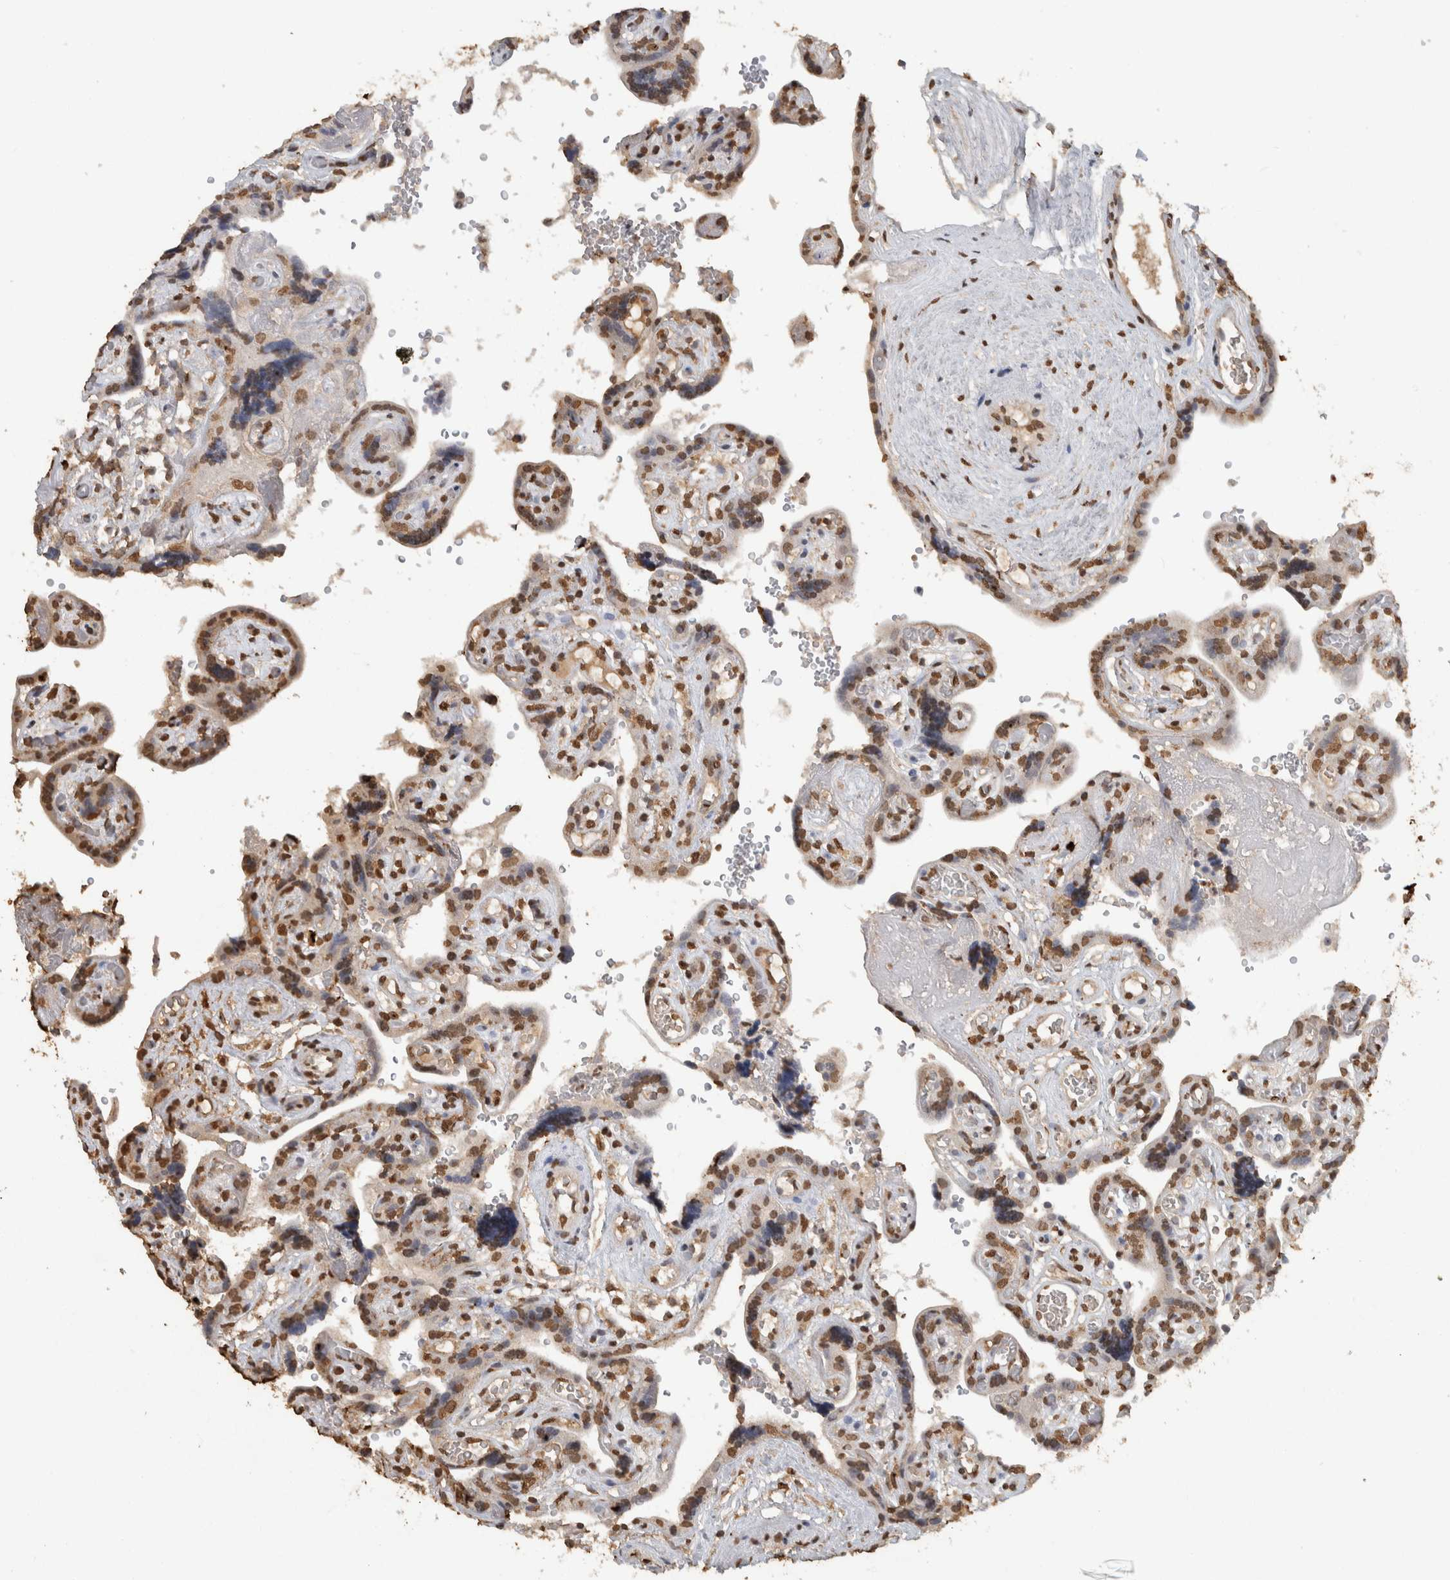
{"staining": {"intensity": "strong", "quantity": ">75%", "location": "nuclear"}, "tissue": "placenta", "cell_type": "Decidual cells", "image_type": "normal", "snomed": [{"axis": "morphology", "description": "Normal tissue, NOS"}, {"axis": "topography", "description": "Placenta"}], "caption": "This is an image of IHC staining of benign placenta, which shows strong expression in the nuclear of decidual cells.", "gene": "HAND2", "patient": {"sex": "female", "age": 30}}